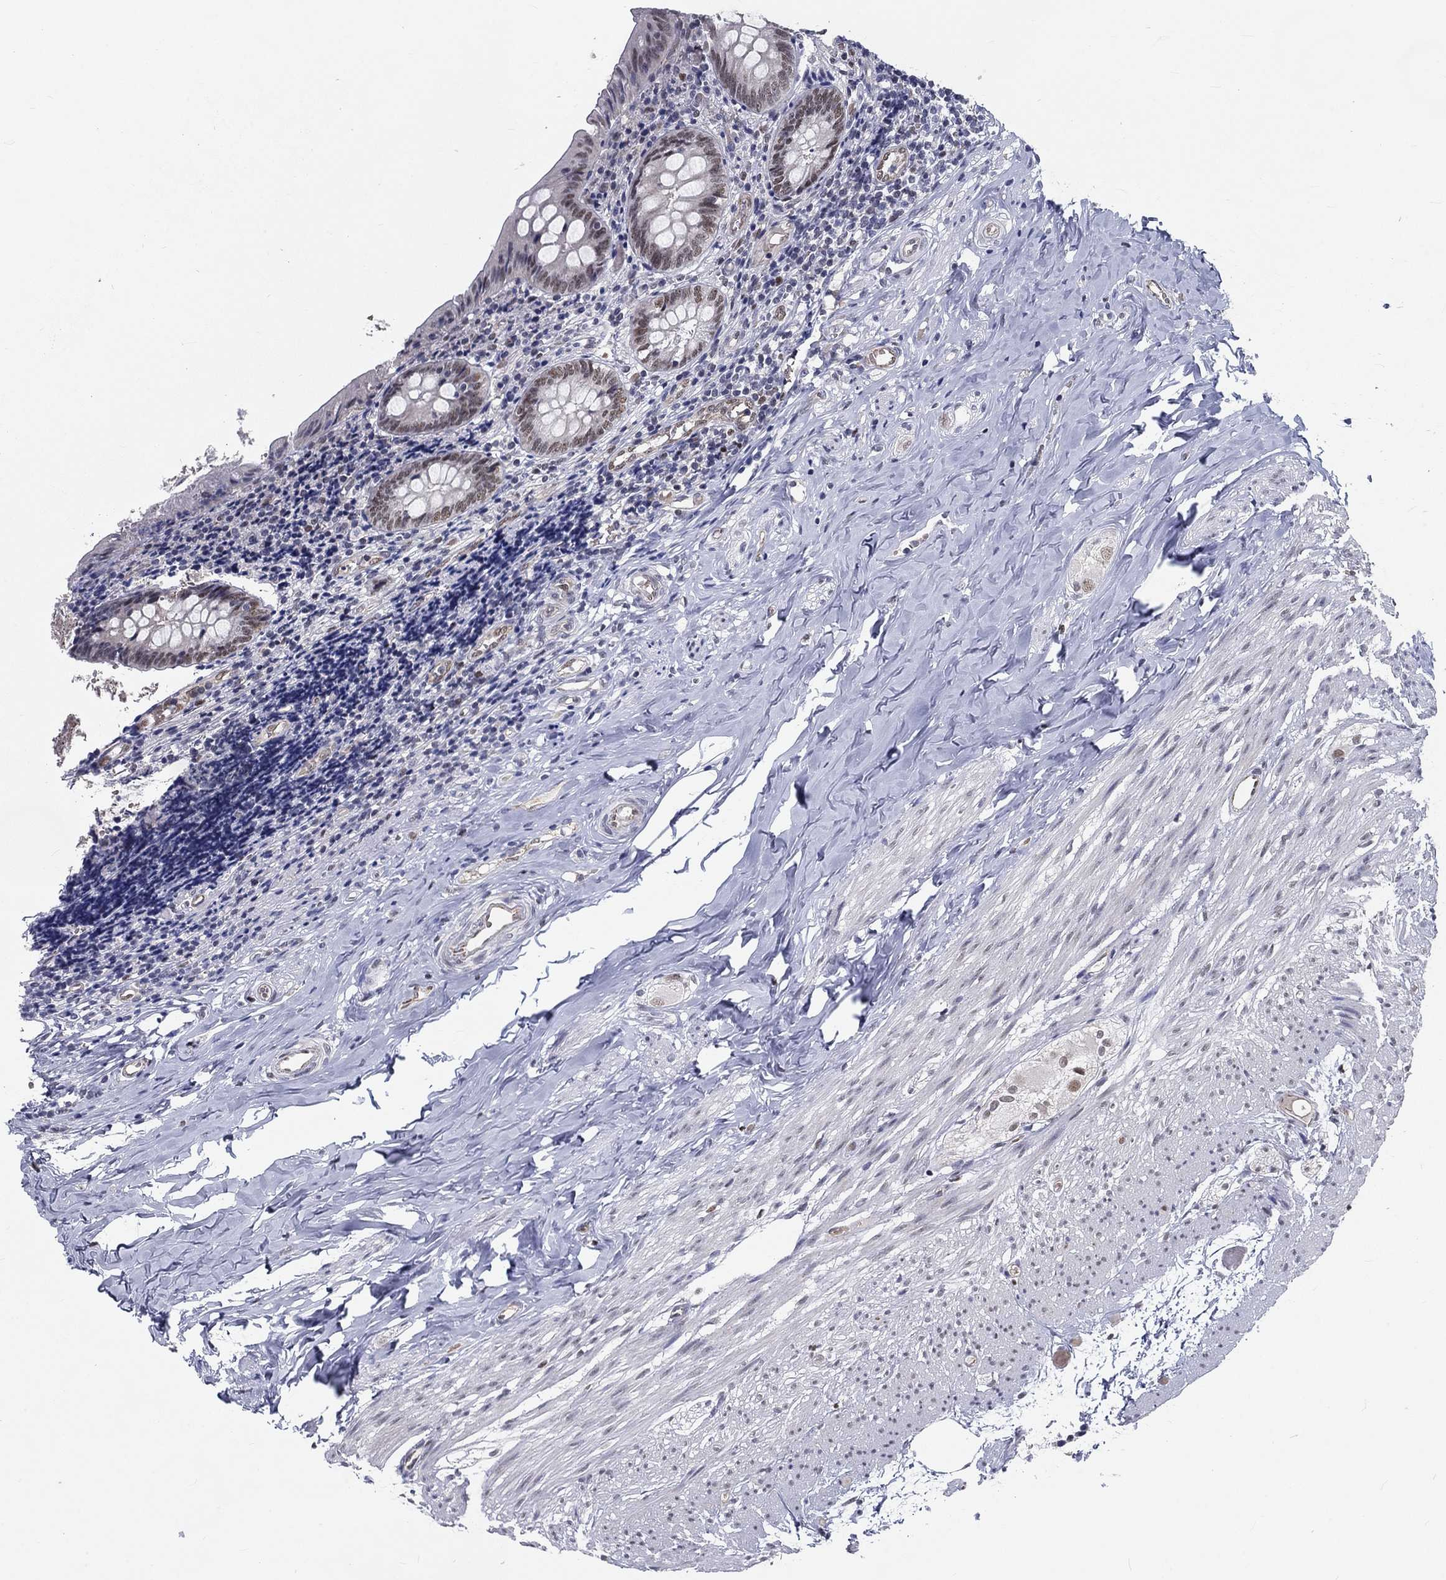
{"staining": {"intensity": "weak", "quantity": "25%-75%", "location": "nuclear"}, "tissue": "appendix", "cell_type": "Glandular cells", "image_type": "normal", "snomed": [{"axis": "morphology", "description": "Normal tissue, NOS"}, {"axis": "topography", "description": "Appendix"}], "caption": "IHC of benign appendix displays low levels of weak nuclear positivity in approximately 25%-75% of glandular cells.", "gene": "ZBED1", "patient": {"sex": "female", "age": 23}}